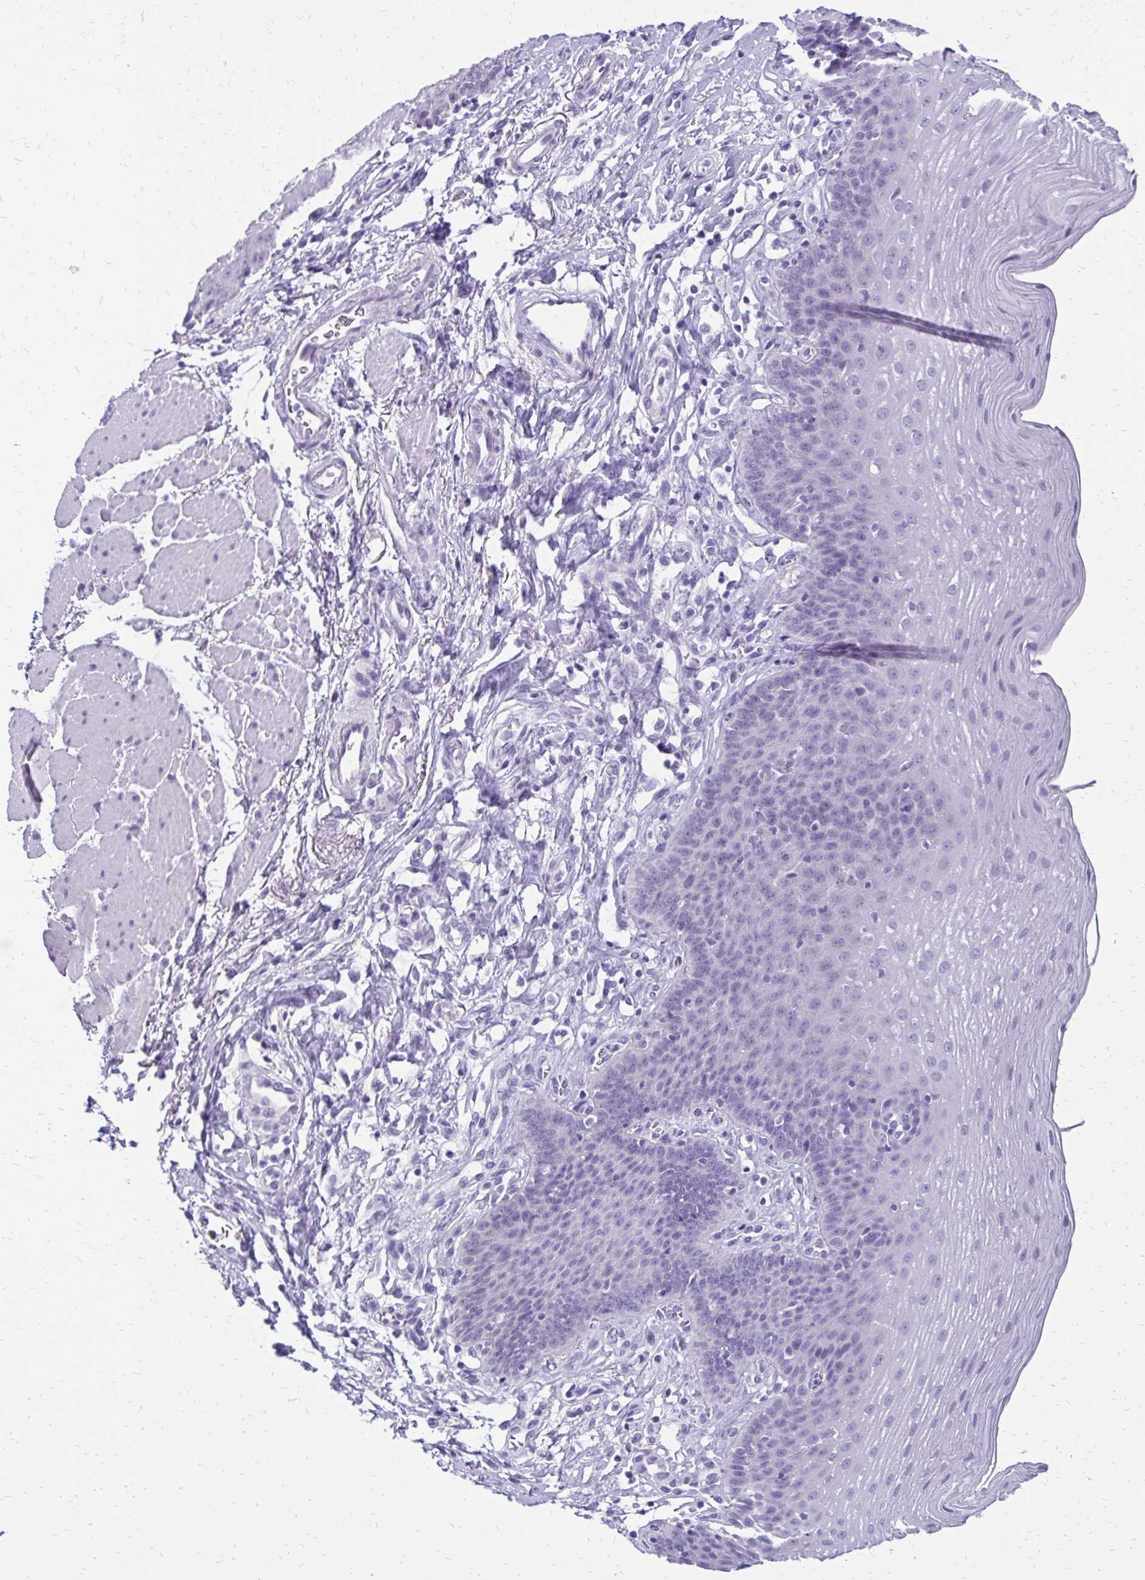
{"staining": {"intensity": "negative", "quantity": "none", "location": "none"}, "tissue": "esophagus", "cell_type": "Squamous epithelial cells", "image_type": "normal", "snomed": [{"axis": "morphology", "description": "Normal tissue, NOS"}, {"axis": "topography", "description": "Esophagus"}], "caption": "Micrograph shows no significant protein staining in squamous epithelial cells of unremarkable esophagus.", "gene": "SLC32A1", "patient": {"sex": "female", "age": 81}}